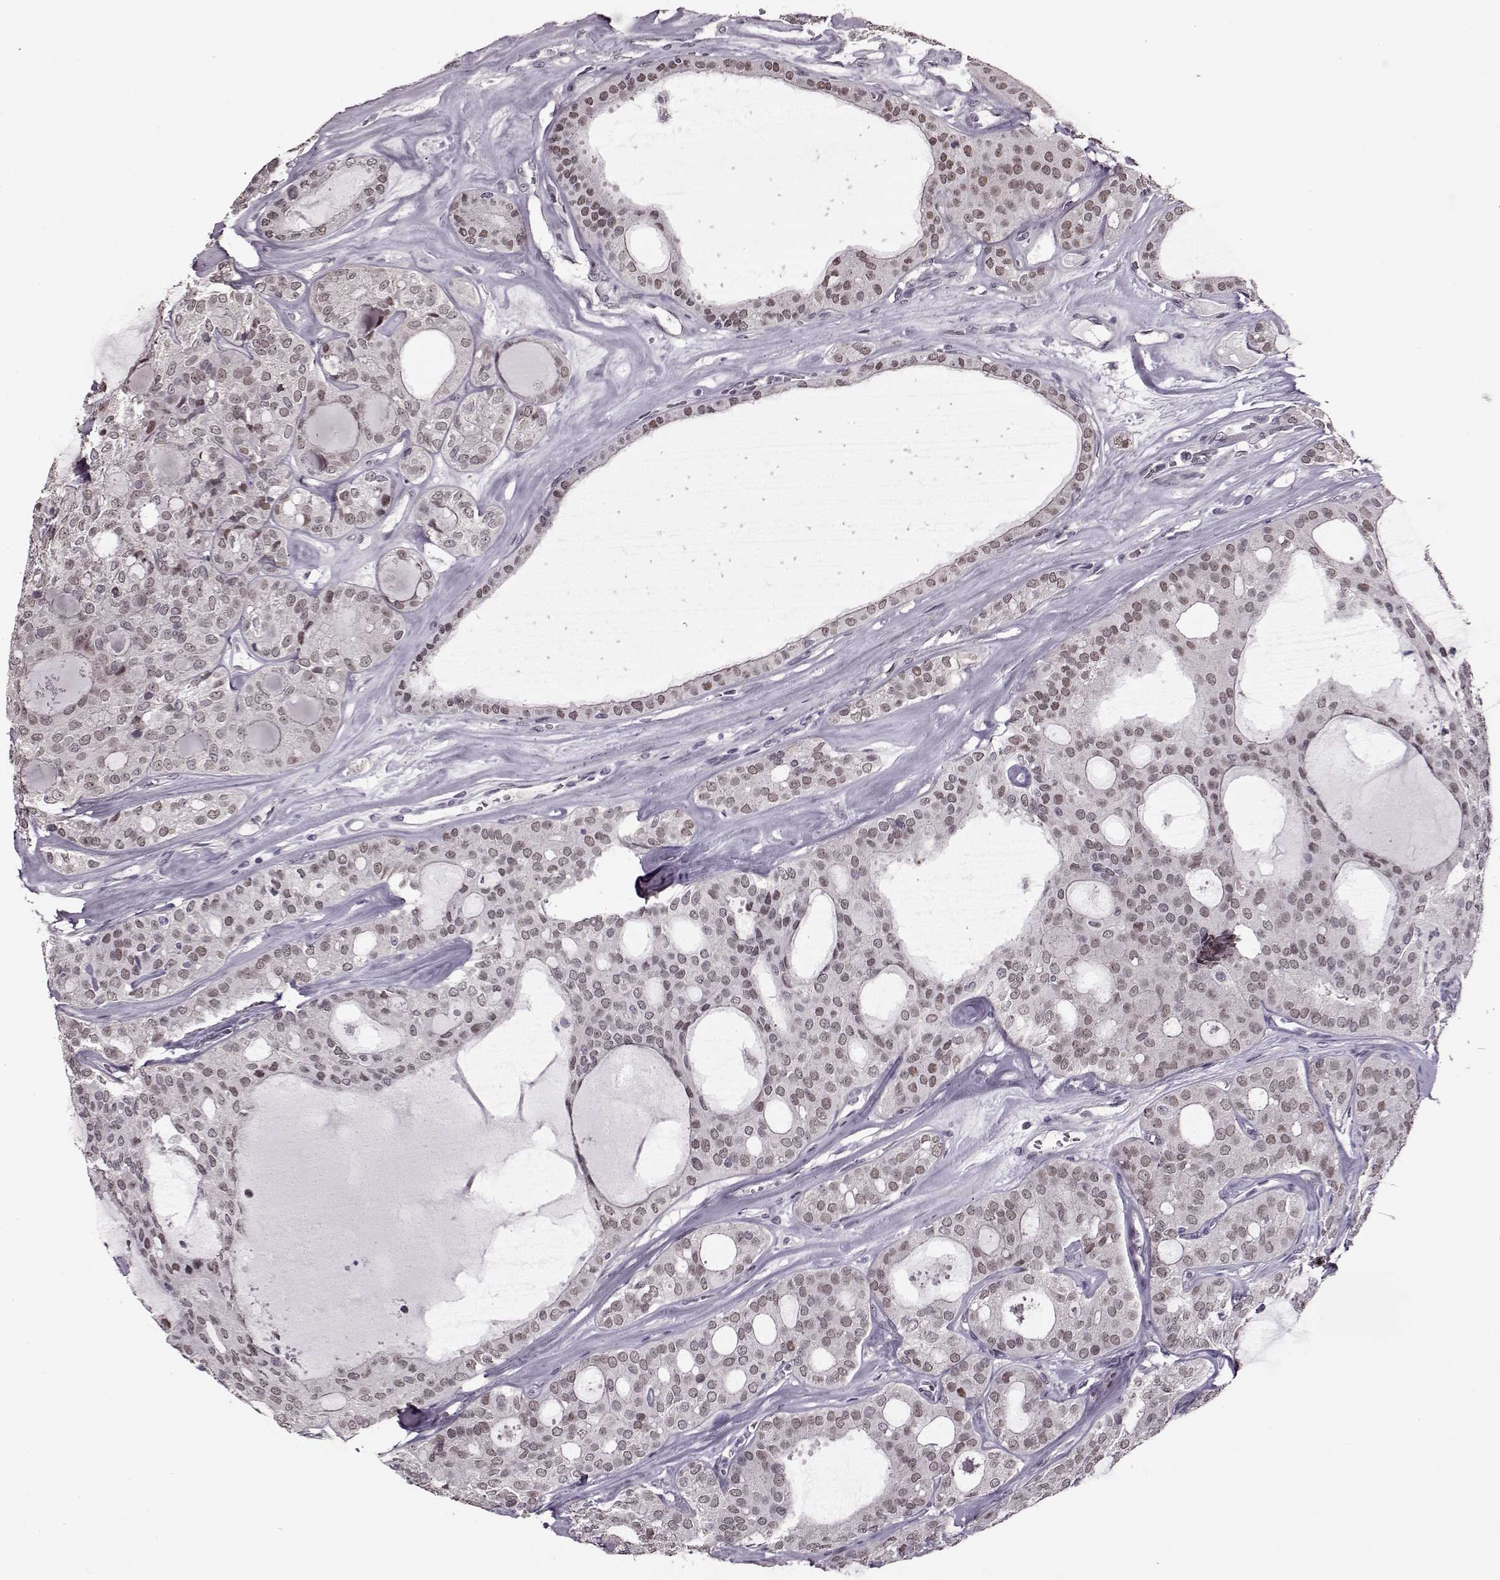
{"staining": {"intensity": "weak", "quantity": "<25%", "location": "nuclear"}, "tissue": "thyroid cancer", "cell_type": "Tumor cells", "image_type": "cancer", "snomed": [{"axis": "morphology", "description": "Follicular adenoma carcinoma, NOS"}, {"axis": "topography", "description": "Thyroid gland"}], "caption": "DAB immunohistochemical staining of human follicular adenoma carcinoma (thyroid) demonstrates no significant positivity in tumor cells.", "gene": "STX1B", "patient": {"sex": "male", "age": 75}}